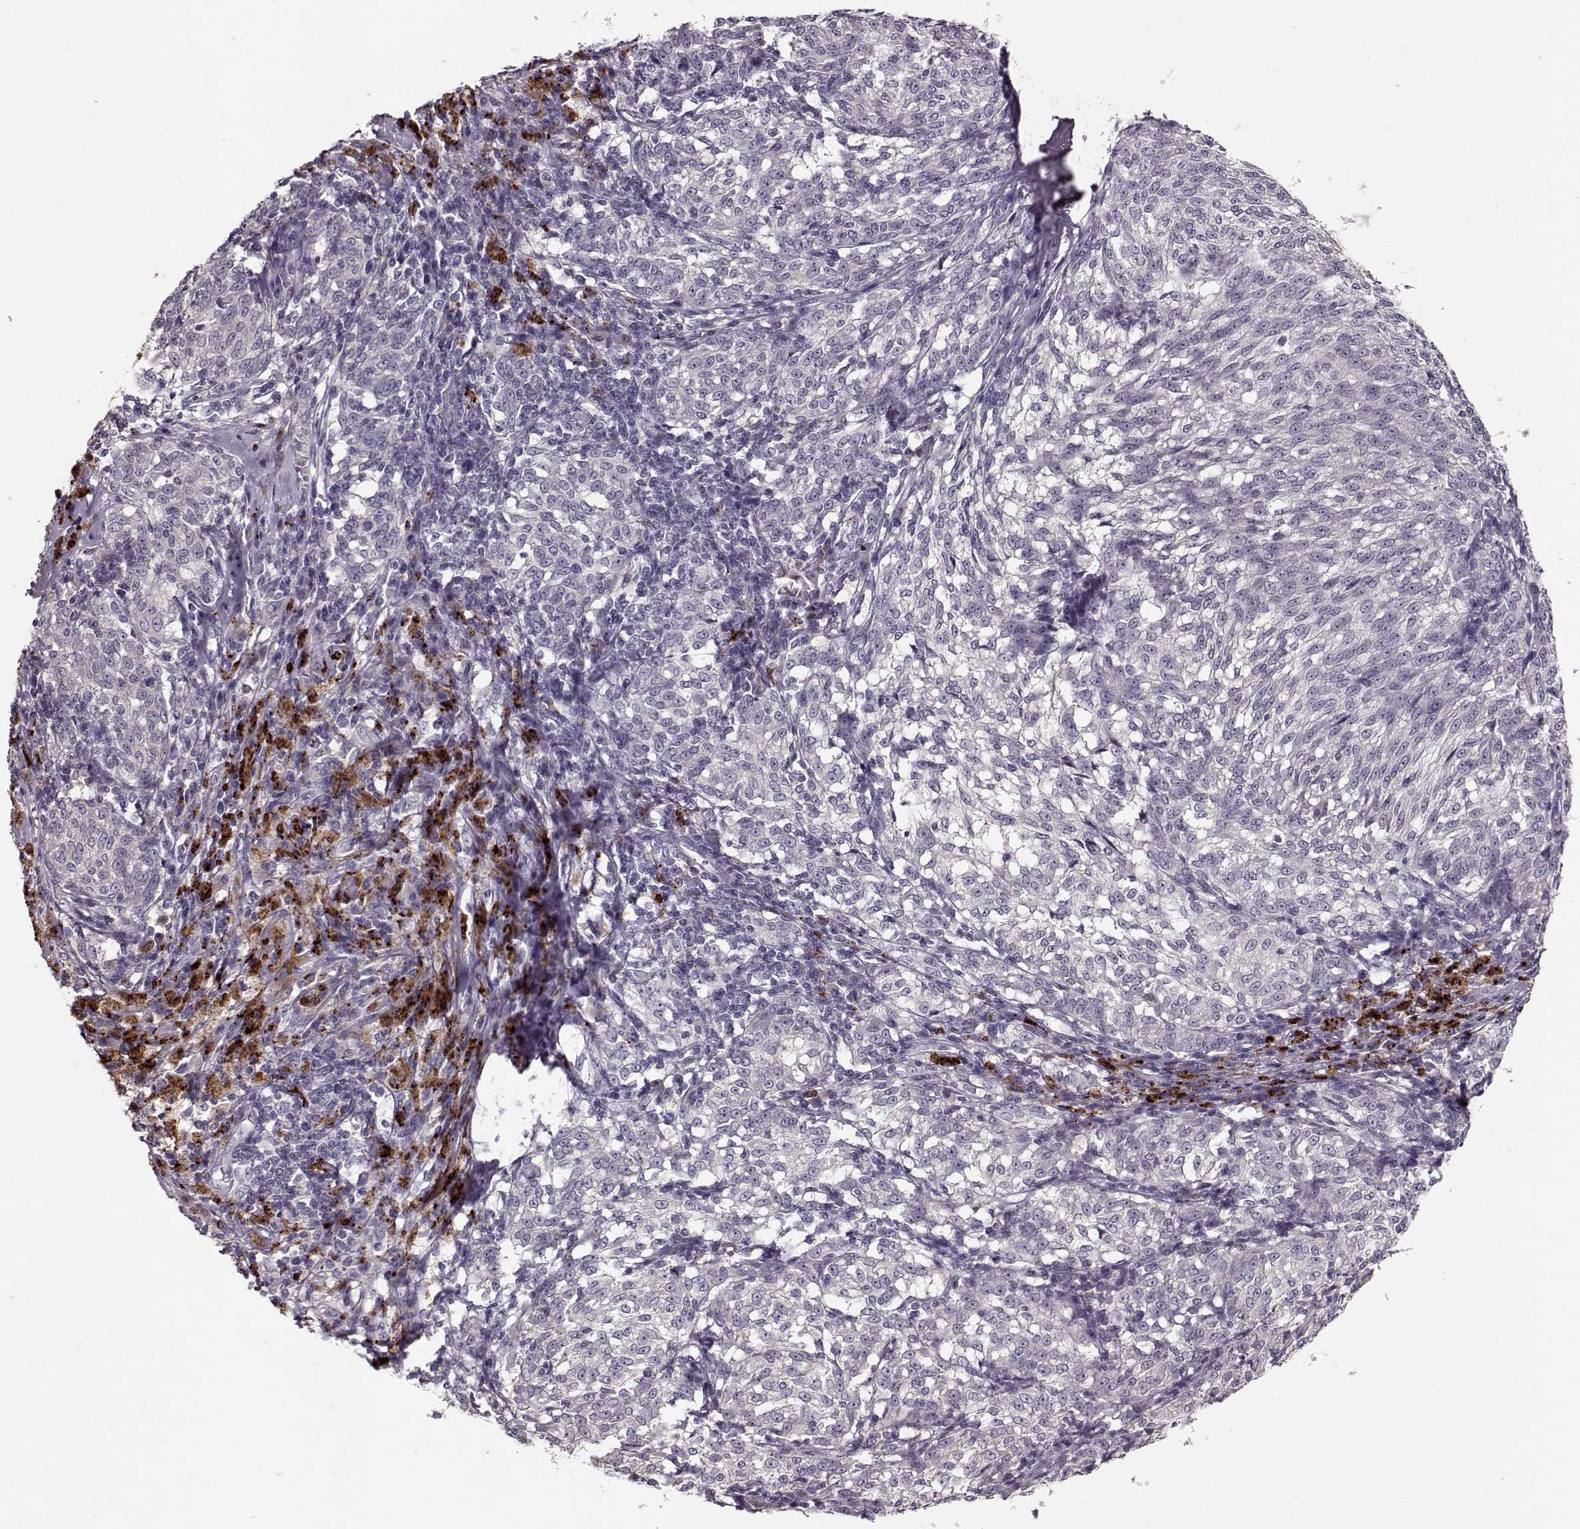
{"staining": {"intensity": "negative", "quantity": "none", "location": "none"}, "tissue": "melanoma", "cell_type": "Tumor cells", "image_type": "cancer", "snomed": [{"axis": "morphology", "description": "Malignant melanoma, NOS"}, {"axis": "topography", "description": "Skin"}], "caption": "DAB (3,3'-diaminobenzidine) immunohistochemical staining of human malignant melanoma shows no significant positivity in tumor cells.", "gene": "ACOT11", "patient": {"sex": "female", "age": 72}}